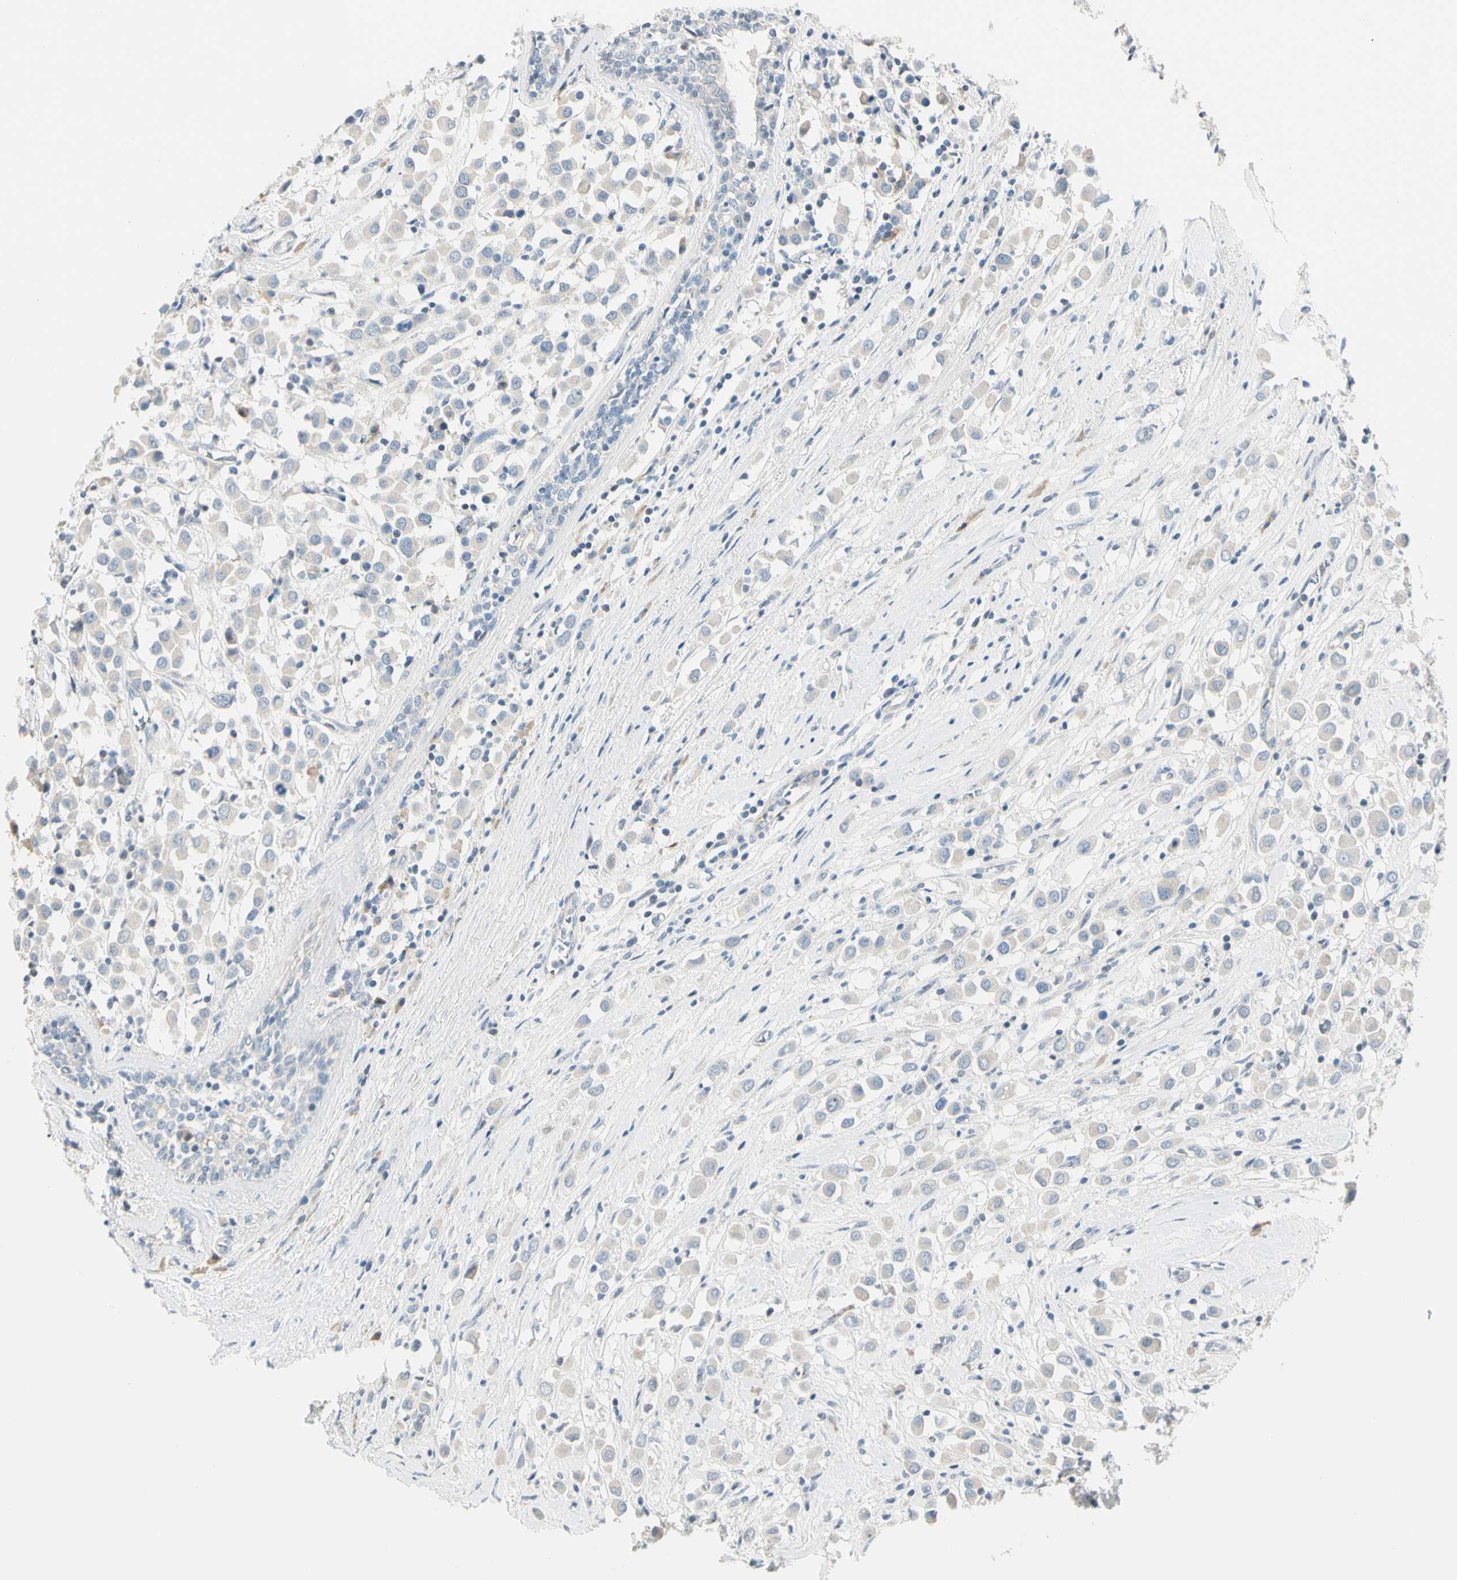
{"staining": {"intensity": "negative", "quantity": "none", "location": "none"}, "tissue": "breast cancer", "cell_type": "Tumor cells", "image_type": "cancer", "snomed": [{"axis": "morphology", "description": "Duct carcinoma"}, {"axis": "topography", "description": "Breast"}], "caption": "Human breast cancer stained for a protein using IHC reveals no expression in tumor cells.", "gene": "SLC6A15", "patient": {"sex": "female", "age": 61}}